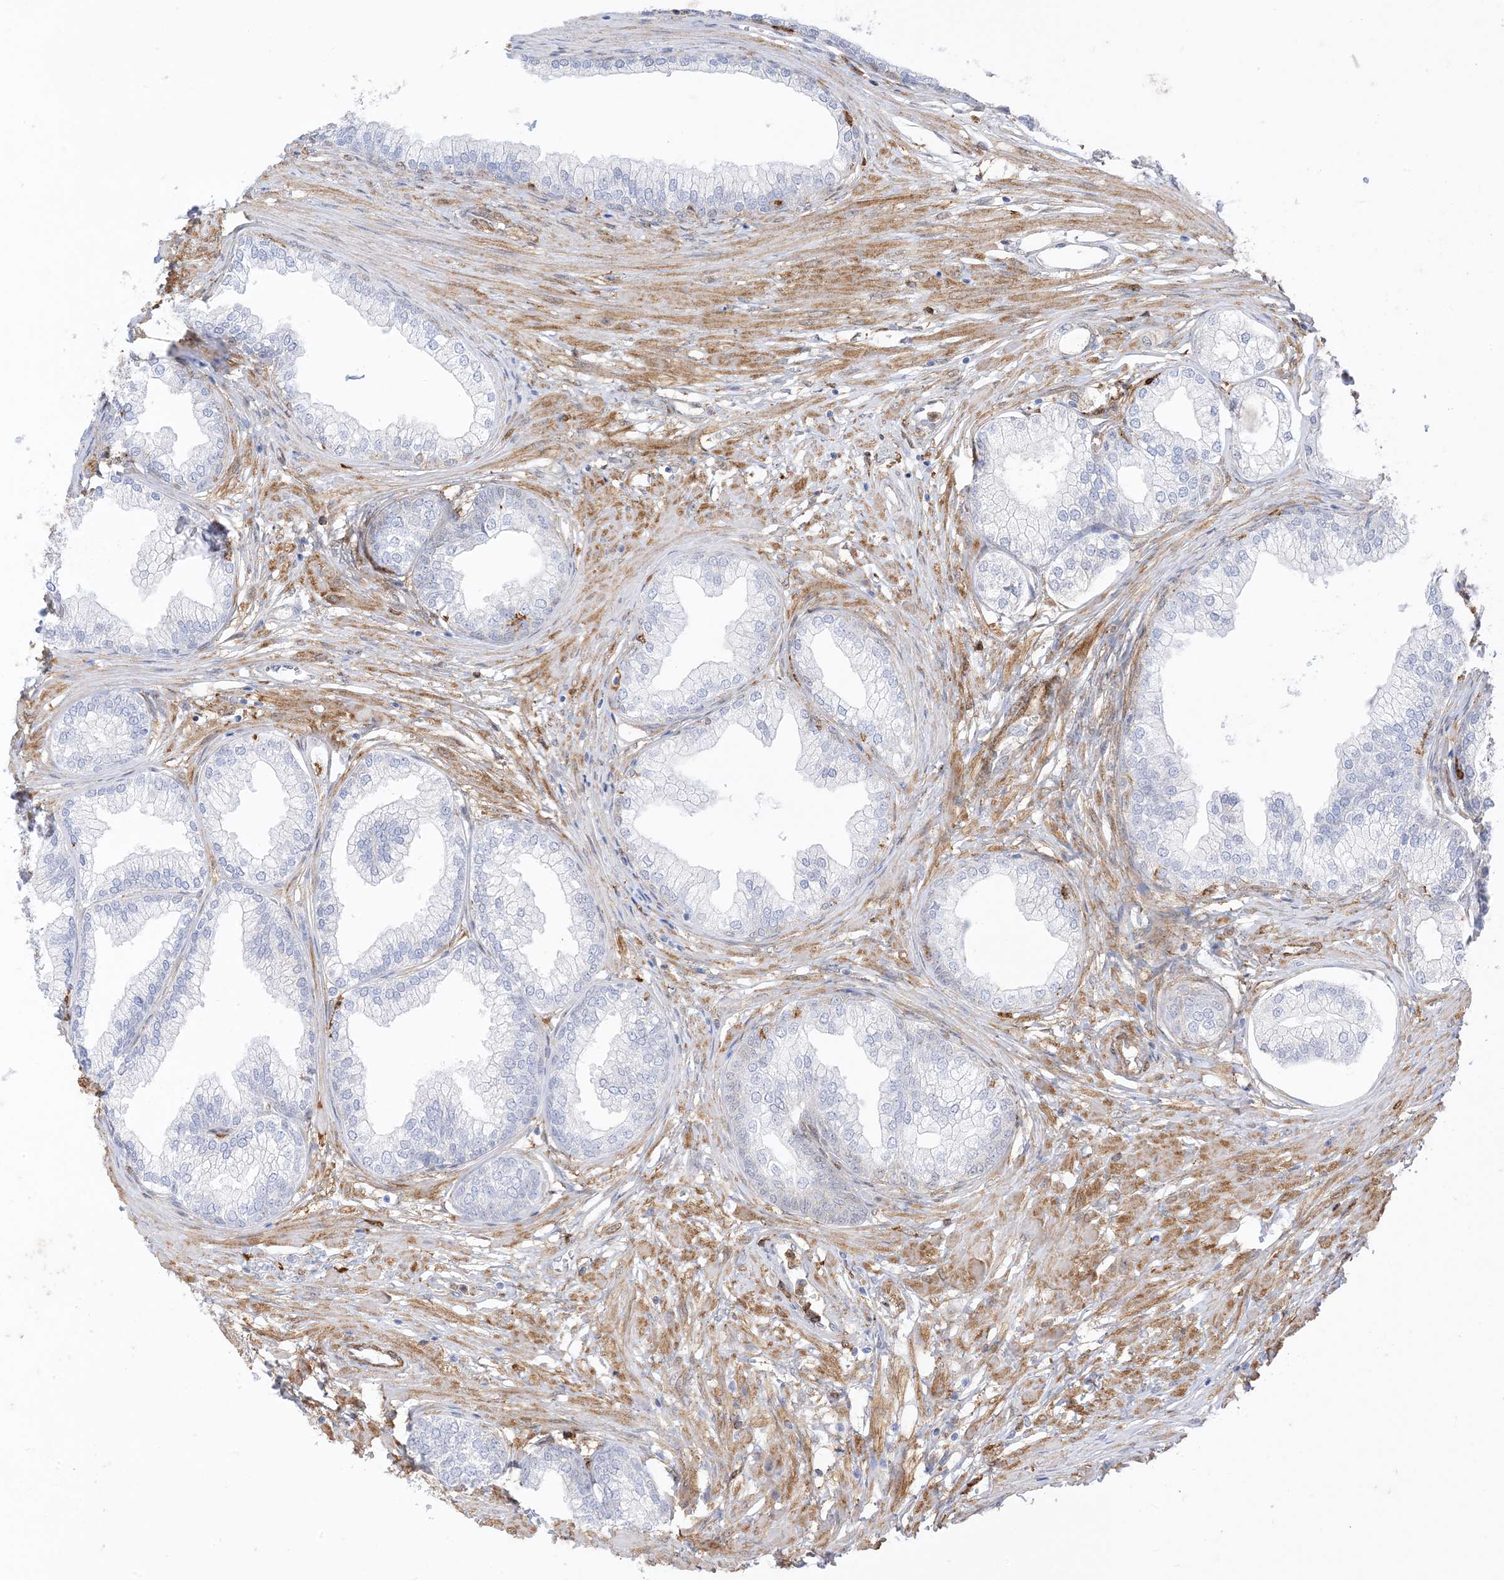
{"staining": {"intensity": "negative", "quantity": "none", "location": "none"}, "tissue": "prostate", "cell_type": "Glandular cells", "image_type": "normal", "snomed": [{"axis": "morphology", "description": "Normal tissue, NOS"}, {"axis": "morphology", "description": "Urothelial carcinoma, Low grade"}, {"axis": "topography", "description": "Urinary bladder"}, {"axis": "topography", "description": "Prostate"}], "caption": "A high-resolution image shows immunohistochemistry (IHC) staining of unremarkable prostate, which demonstrates no significant expression in glandular cells.", "gene": "GSN", "patient": {"sex": "male", "age": 60}}